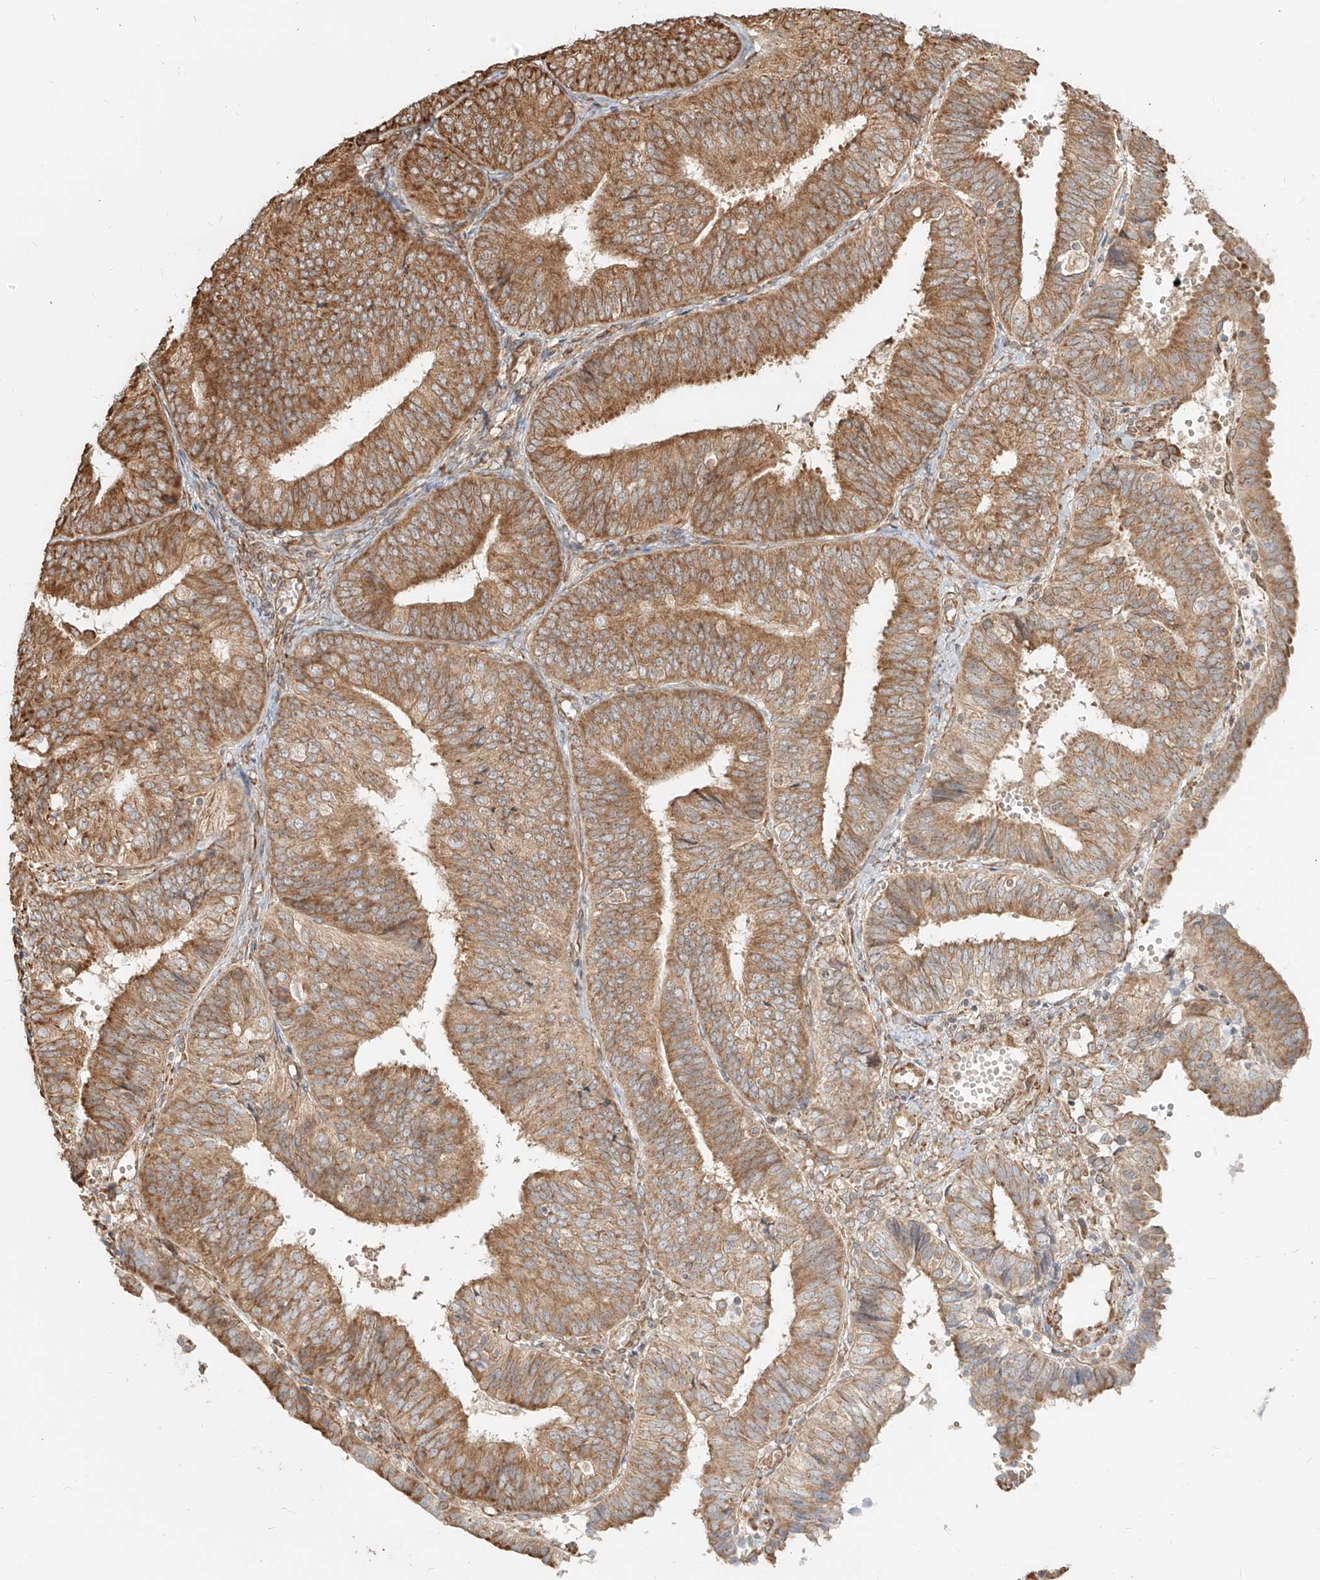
{"staining": {"intensity": "moderate", "quantity": ">75%", "location": "cytoplasmic/membranous"}, "tissue": "endometrial cancer", "cell_type": "Tumor cells", "image_type": "cancer", "snomed": [{"axis": "morphology", "description": "Adenocarcinoma, NOS"}, {"axis": "topography", "description": "Endometrium"}], "caption": "Protein expression by immunohistochemistry exhibits moderate cytoplasmic/membranous positivity in about >75% of tumor cells in endometrial cancer (adenocarcinoma).", "gene": "UBE2K", "patient": {"sex": "female", "age": 58}}